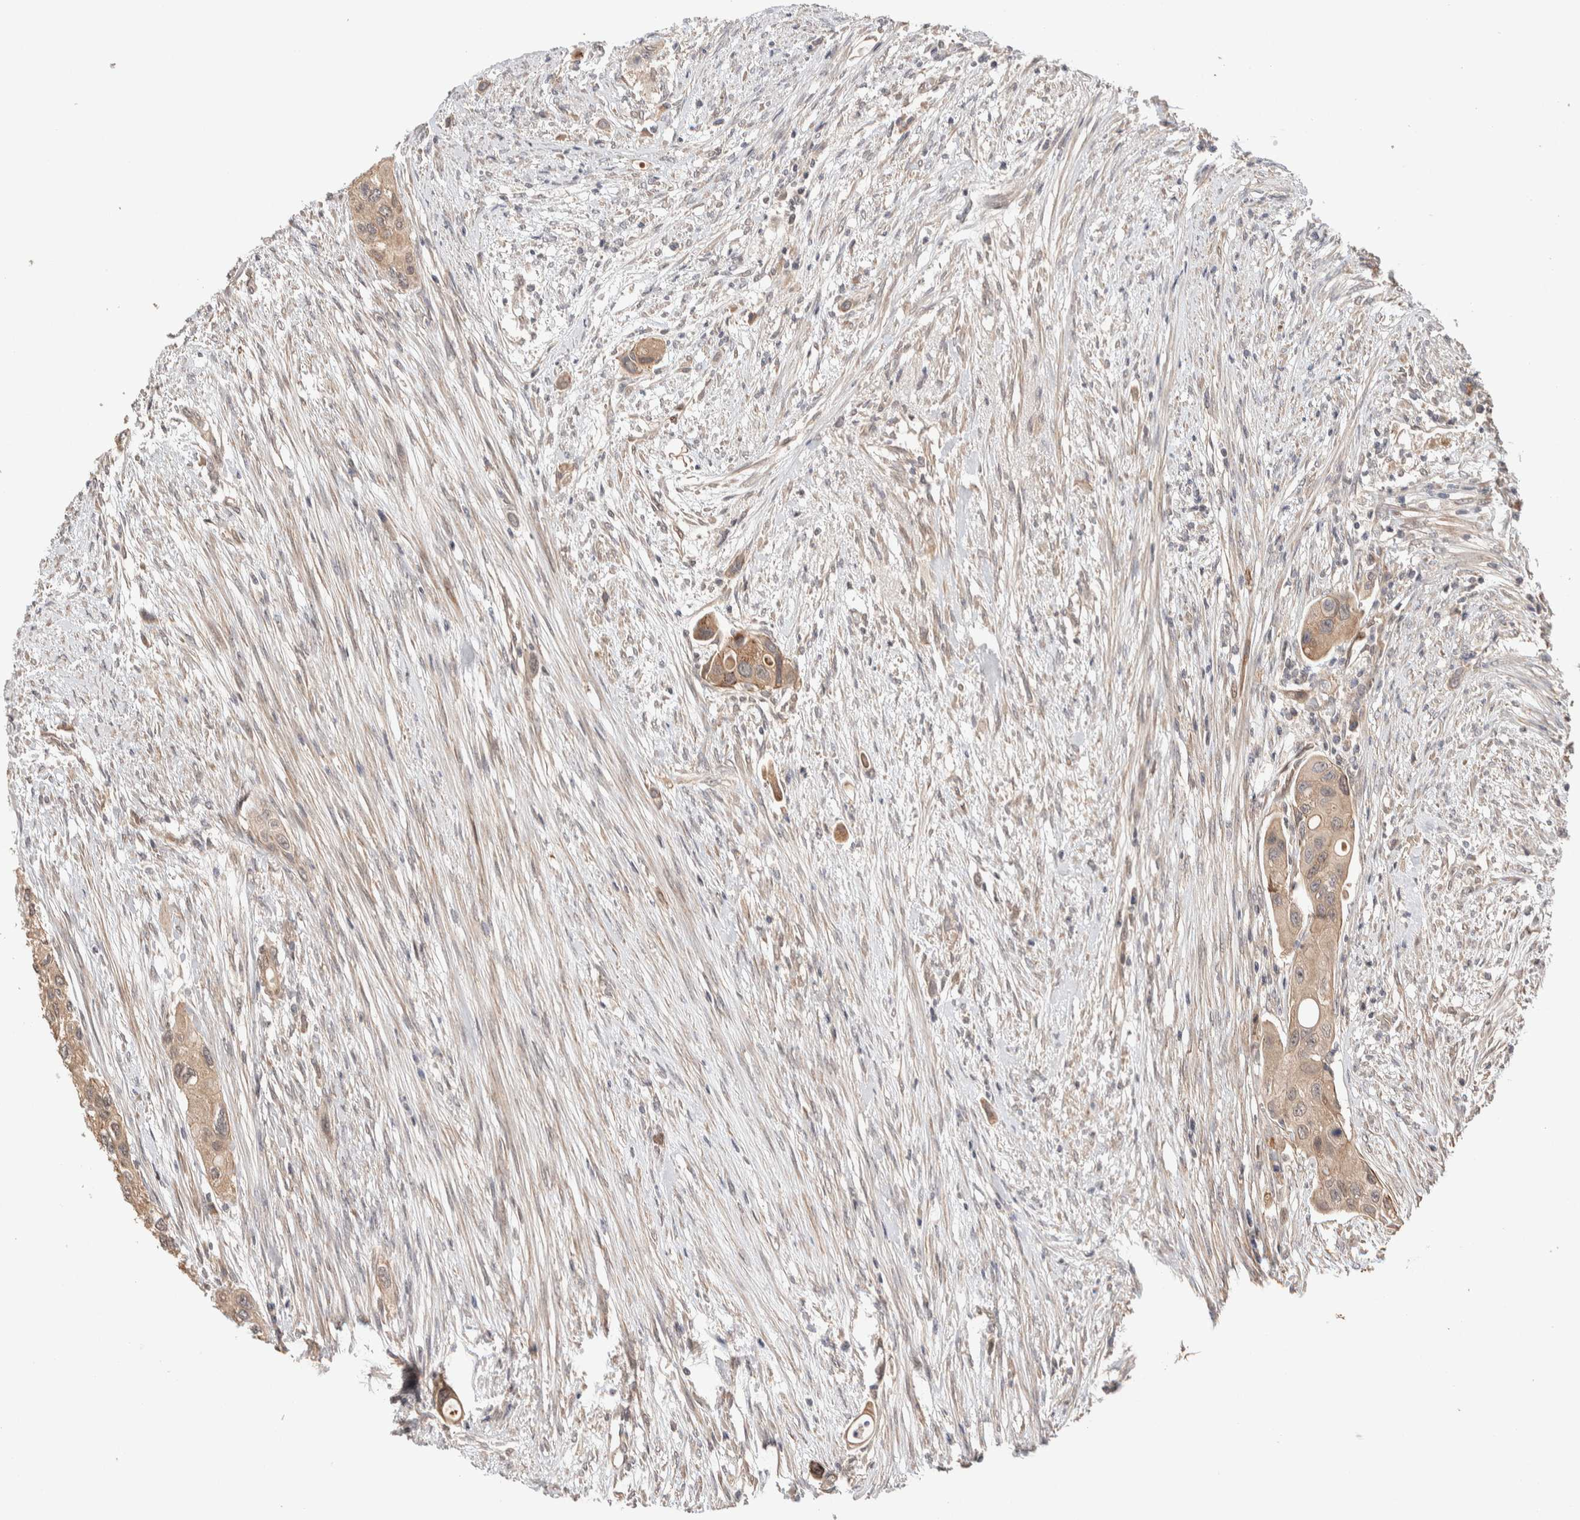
{"staining": {"intensity": "weak", "quantity": ">75%", "location": "cytoplasmic/membranous"}, "tissue": "urothelial cancer", "cell_type": "Tumor cells", "image_type": "cancer", "snomed": [{"axis": "morphology", "description": "Urothelial carcinoma, High grade"}, {"axis": "topography", "description": "Urinary bladder"}], "caption": "Urothelial carcinoma (high-grade) stained with DAB immunohistochemistry shows low levels of weak cytoplasmic/membranous staining in approximately >75% of tumor cells. The staining is performed using DAB (3,3'-diaminobenzidine) brown chromogen to label protein expression. The nuclei are counter-stained blue using hematoxylin.", "gene": "PRDM15", "patient": {"sex": "female", "age": 56}}